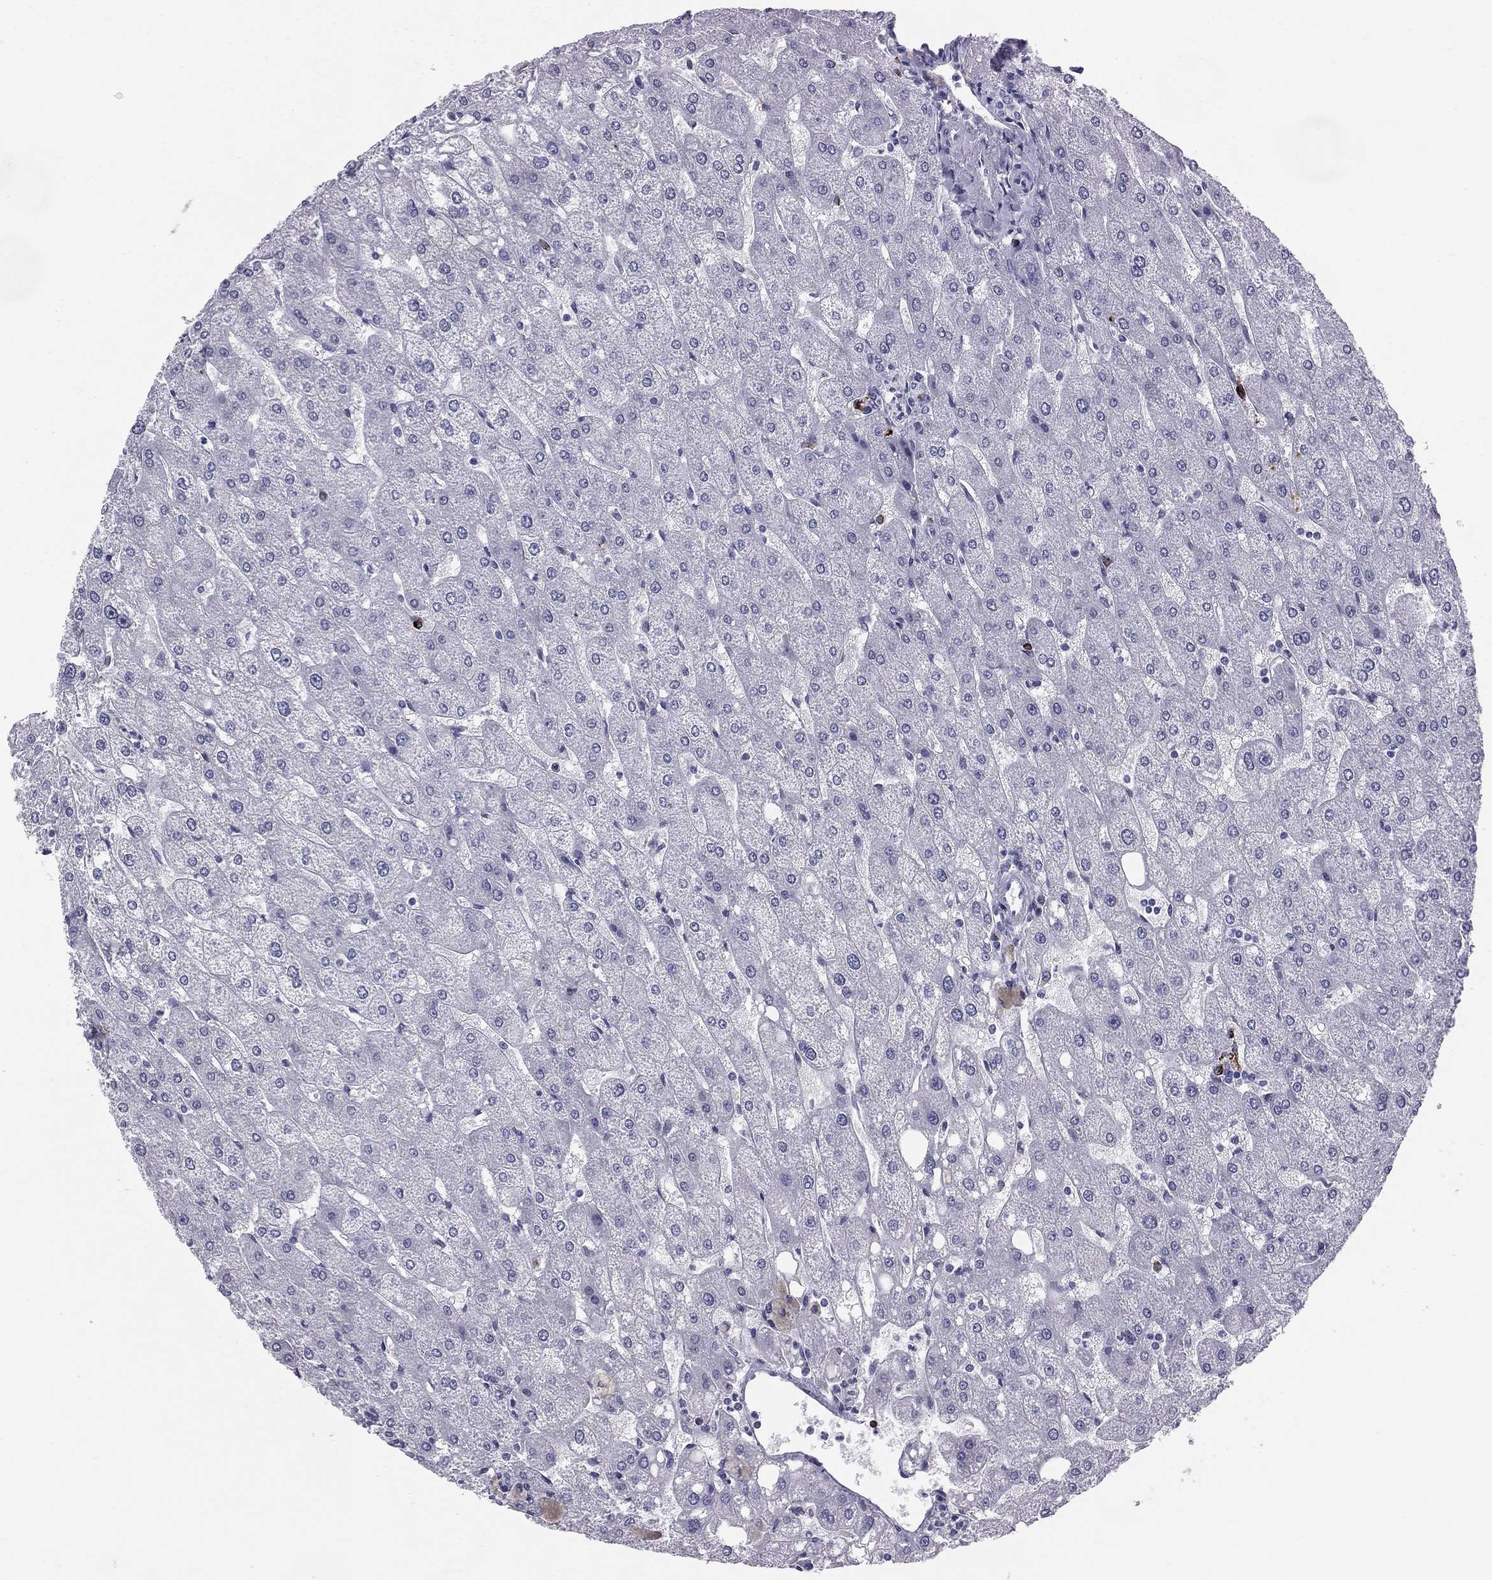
{"staining": {"intensity": "negative", "quantity": "none", "location": "none"}, "tissue": "liver", "cell_type": "Cholangiocytes", "image_type": "normal", "snomed": [{"axis": "morphology", "description": "Normal tissue, NOS"}, {"axis": "topography", "description": "Liver"}], "caption": "There is no significant expression in cholangiocytes of liver. Nuclei are stained in blue.", "gene": "HLA", "patient": {"sex": "male", "age": 67}}